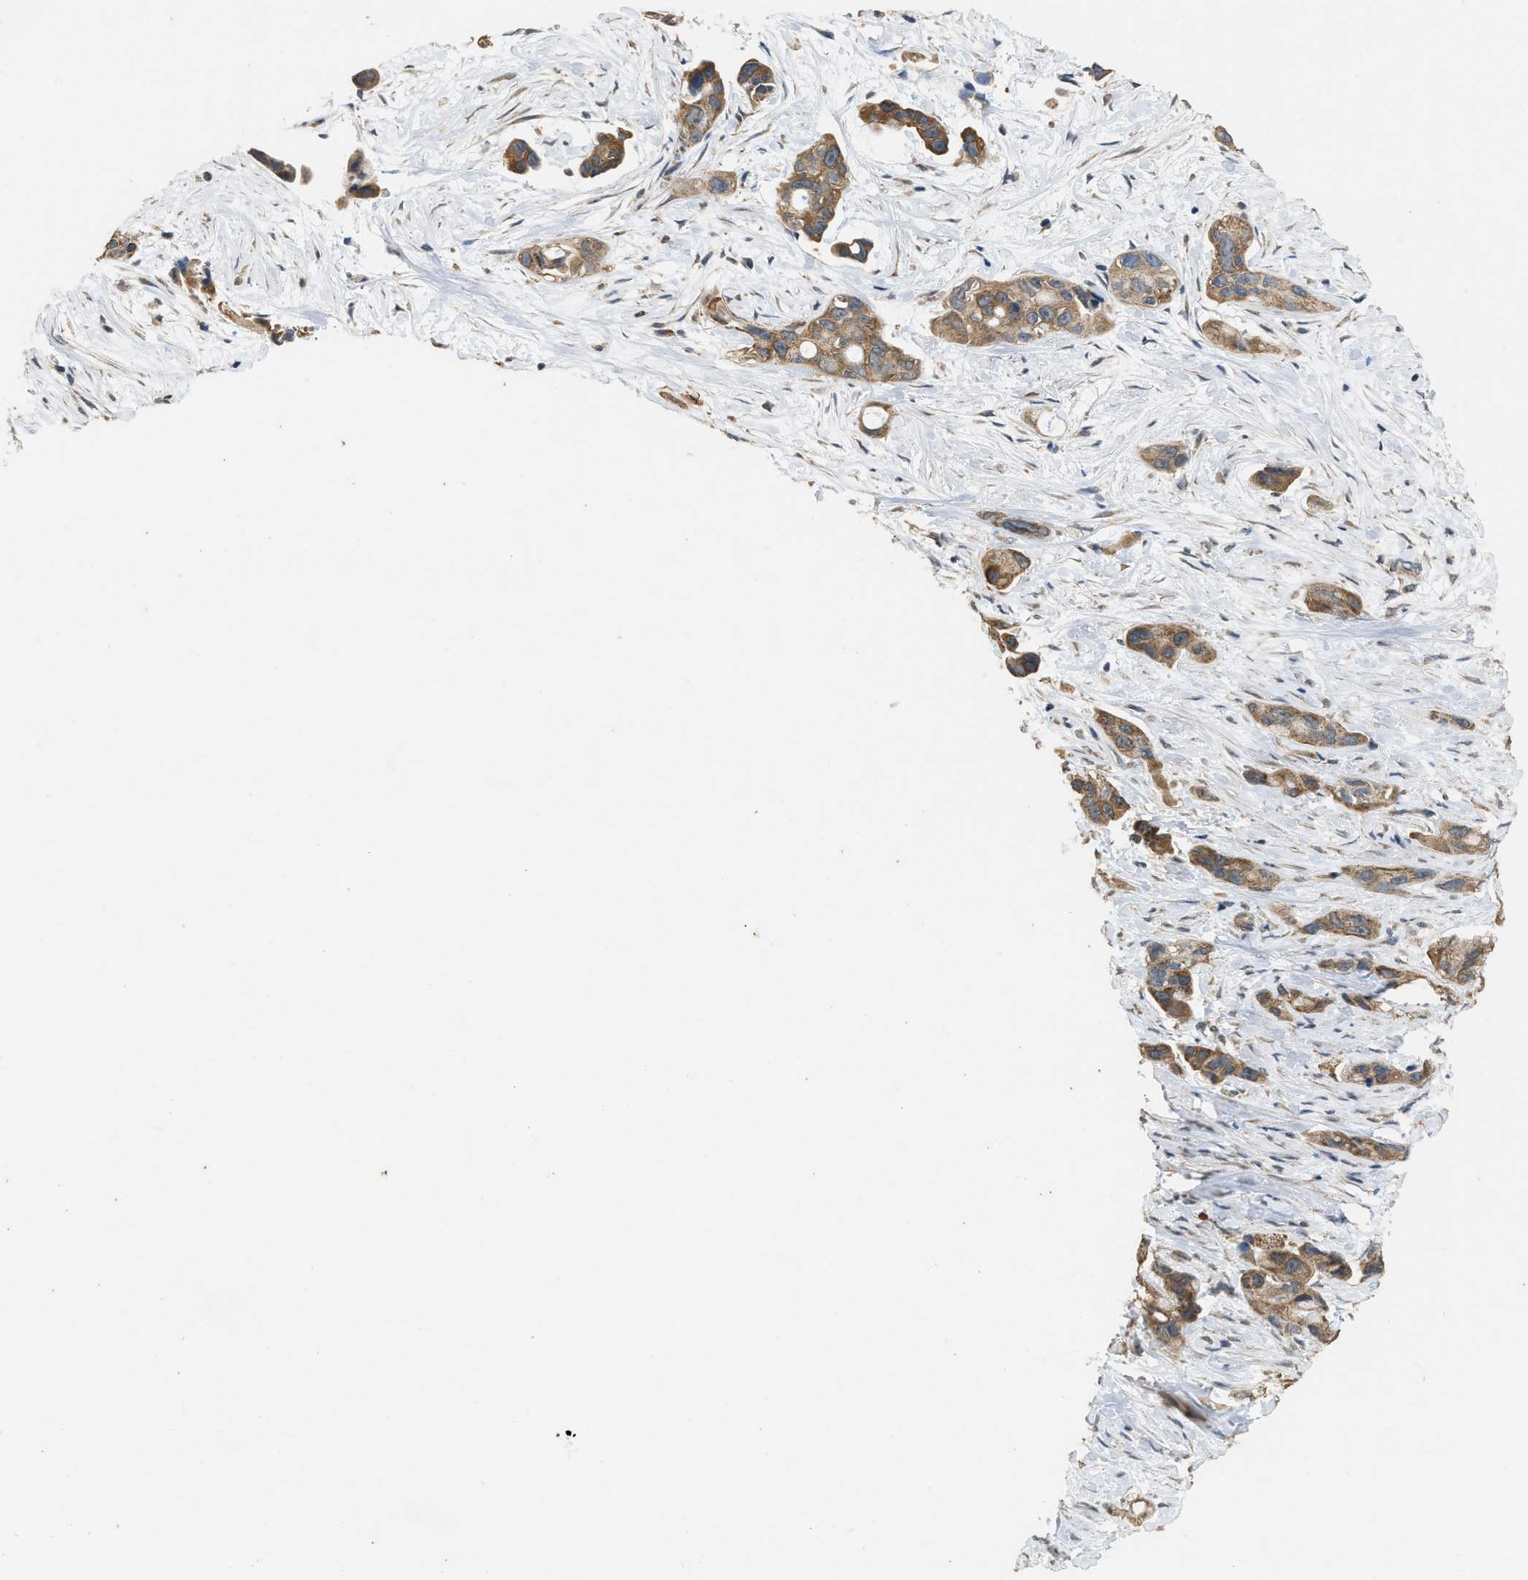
{"staining": {"intensity": "moderate", "quantity": ">75%", "location": "cytoplasmic/membranous"}, "tissue": "pancreatic cancer", "cell_type": "Tumor cells", "image_type": "cancer", "snomed": [{"axis": "morphology", "description": "Adenocarcinoma, NOS"}, {"axis": "topography", "description": "Pancreas"}], "caption": "Immunohistochemistry (IHC) micrograph of neoplastic tissue: pancreatic cancer (adenocarcinoma) stained using IHC shows medium levels of moderate protein expression localized specifically in the cytoplasmic/membranous of tumor cells, appearing as a cytoplasmic/membranous brown color.", "gene": "KCNA4", "patient": {"sex": "male", "age": 53}}